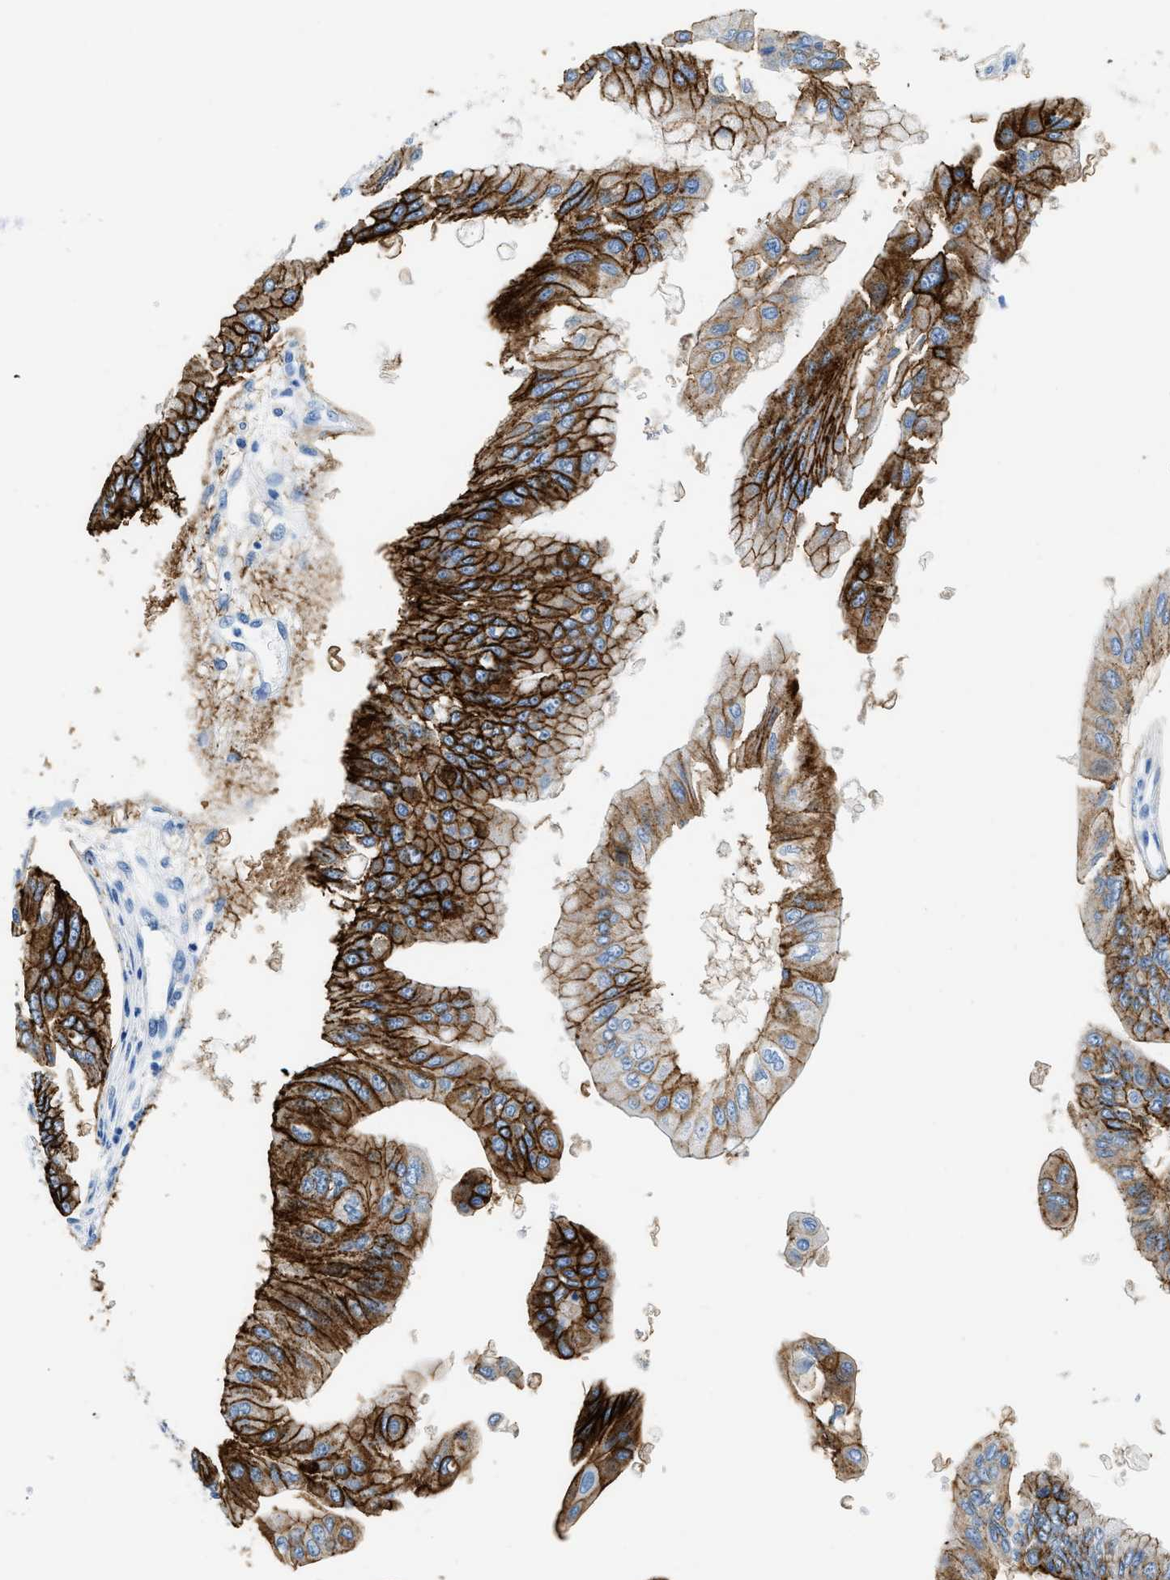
{"staining": {"intensity": "strong", "quantity": ">75%", "location": "cytoplasmic/membranous"}, "tissue": "pancreatic cancer", "cell_type": "Tumor cells", "image_type": "cancer", "snomed": [{"axis": "morphology", "description": "Adenocarcinoma, NOS"}, {"axis": "topography", "description": "Pancreas"}], "caption": "Pancreatic cancer (adenocarcinoma) tissue exhibits strong cytoplasmic/membranous staining in approximately >75% of tumor cells (DAB (3,3'-diaminobenzidine) IHC with brightfield microscopy, high magnification).", "gene": "CLDN18", "patient": {"sex": "female", "age": 77}}